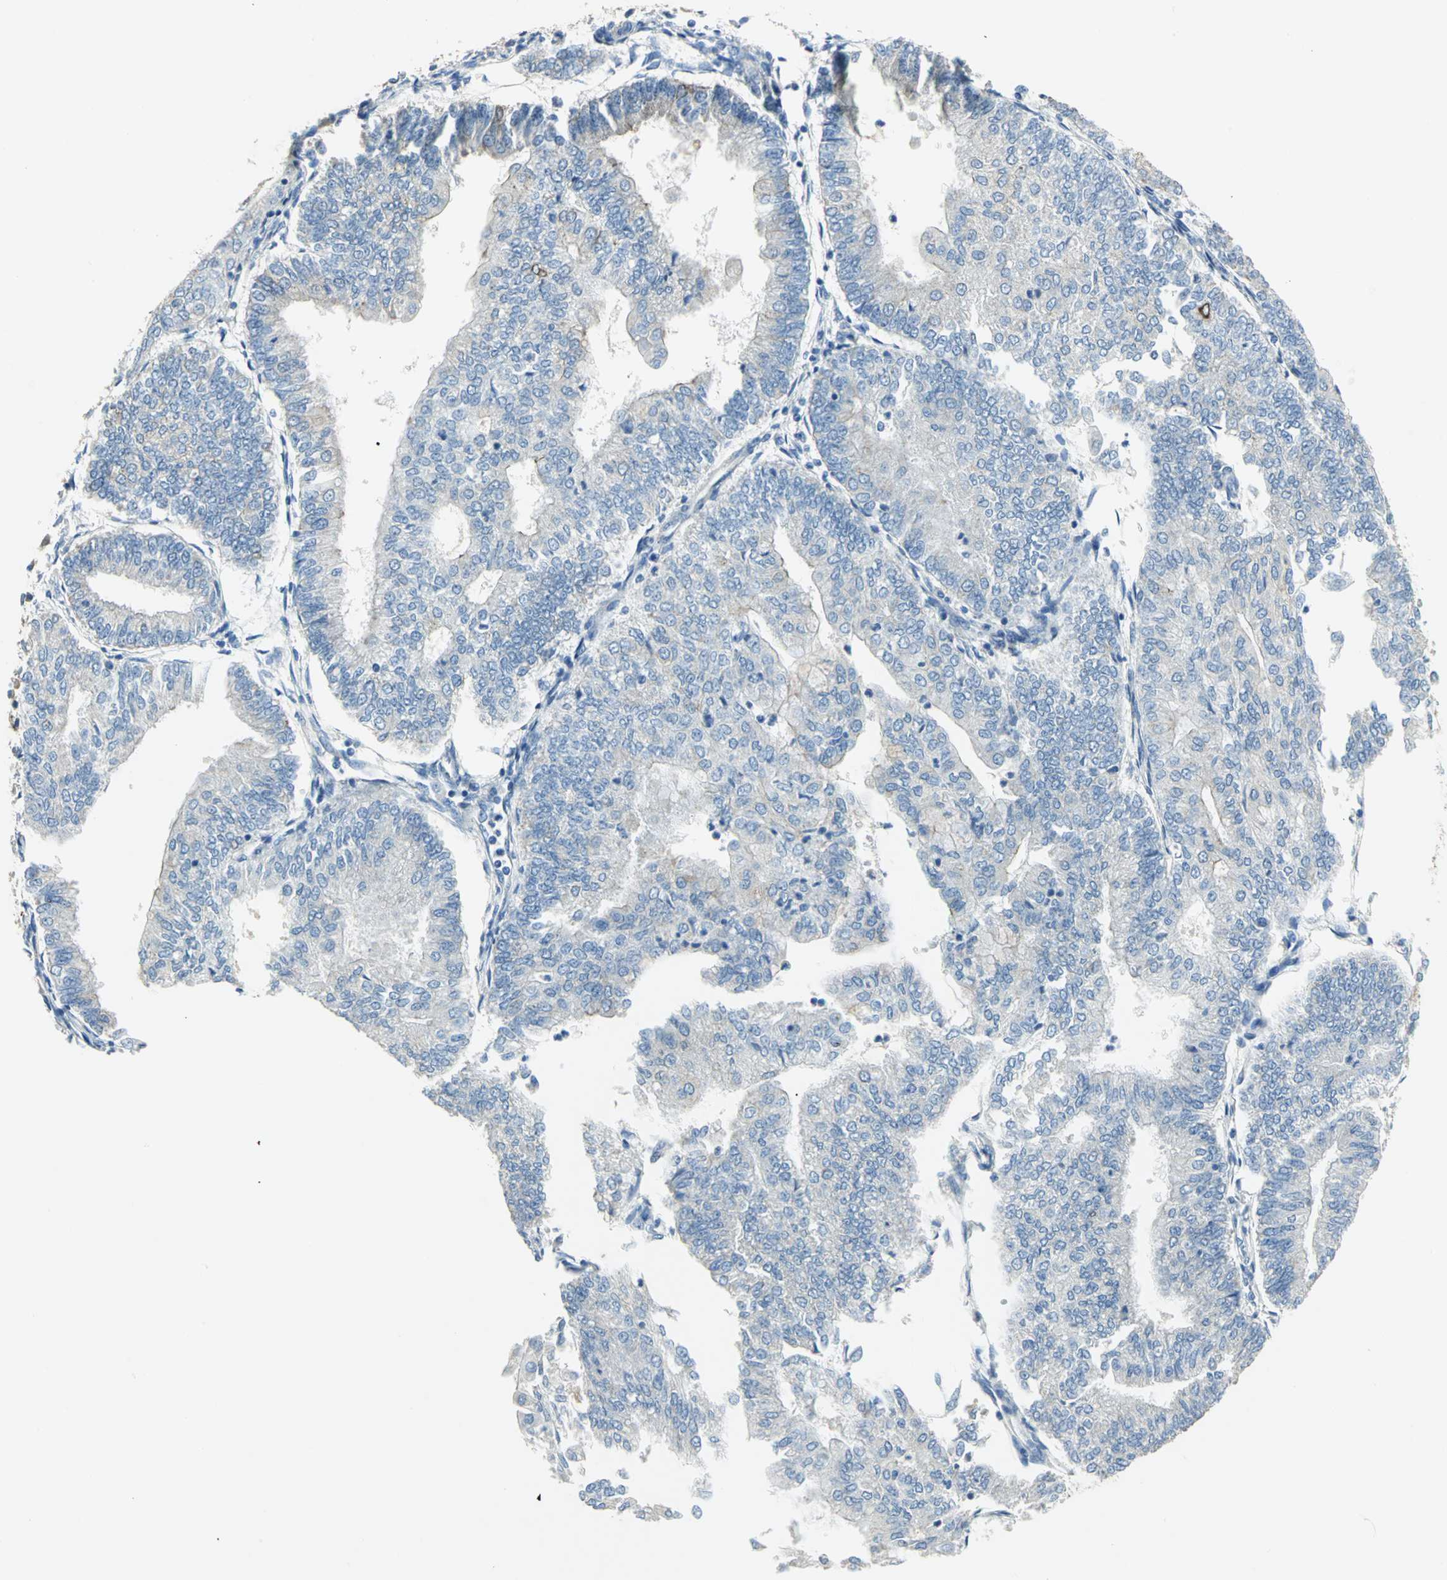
{"staining": {"intensity": "negative", "quantity": "none", "location": "none"}, "tissue": "endometrial cancer", "cell_type": "Tumor cells", "image_type": "cancer", "snomed": [{"axis": "morphology", "description": "Adenocarcinoma, NOS"}, {"axis": "topography", "description": "Endometrium"}], "caption": "High power microscopy micrograph of an immunohistochemistry micrograph of endometrial adenocarcinoma, revealing no significant expression in tumor cells.", "gene": "HTR1F", "patient": {"sex": "female", "age": 59}}